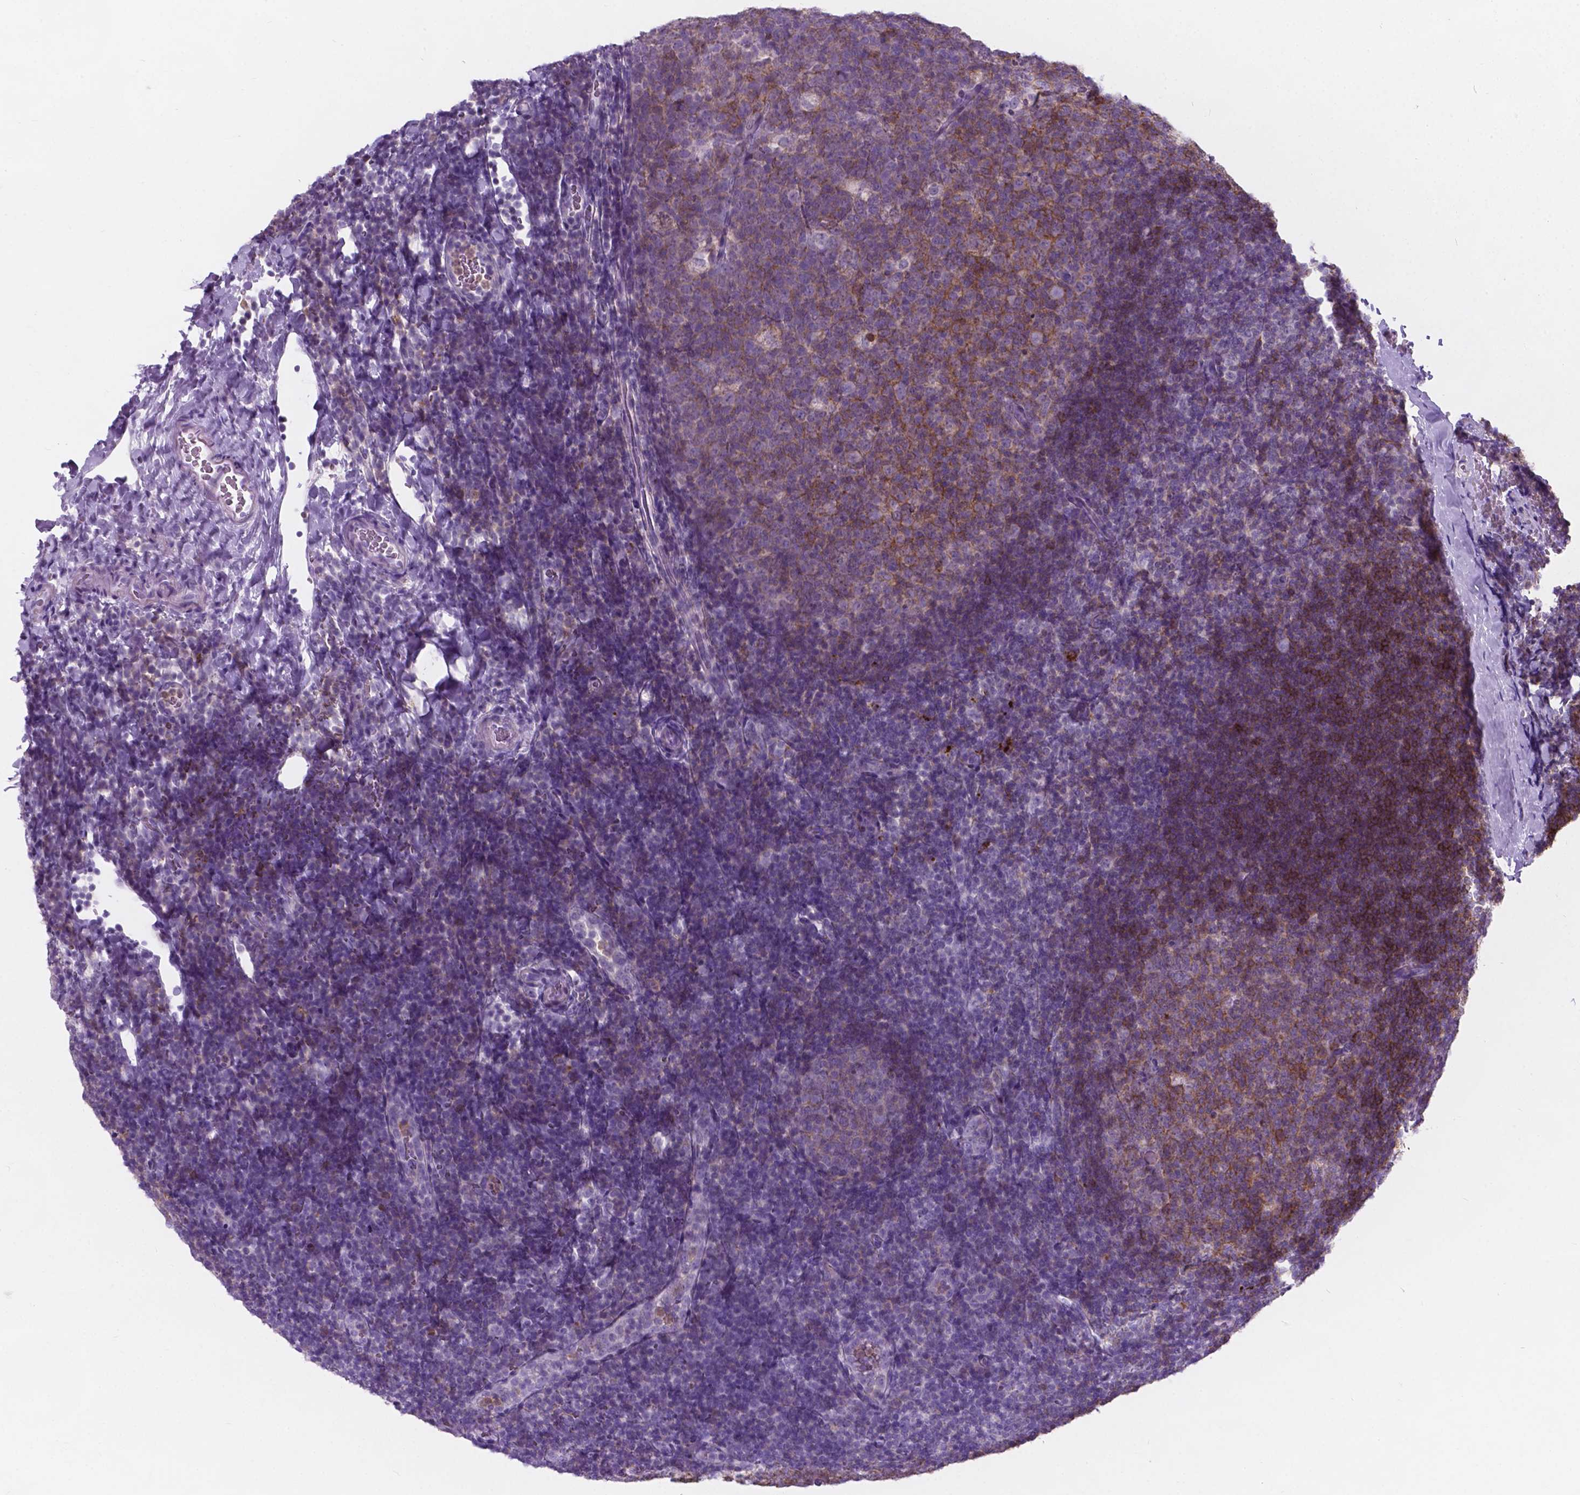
{"staining": {"intensity": "weak", "quantity": "<25%", "location": "cytoplasmic/membranous"}, "tissue": "tonsil", "cell_type": "Germinal center cells", "image_type": "normal", "snomed": [{"axis": "morphology", "description": "Normal tissue, NOS"}, {"axis": "topography", "description": "Tonsil"}], "caption": "Immunohistochemistry (IHC) micrograph of normal tonsil stained for a protein (brown), which shows no staining in germinal center cells. (Immunohistochemistry (IHC), brightfield microscopy, high magnification).", "gene": "KIAA0040", "patient": {"sex": "male", "age": 17}}